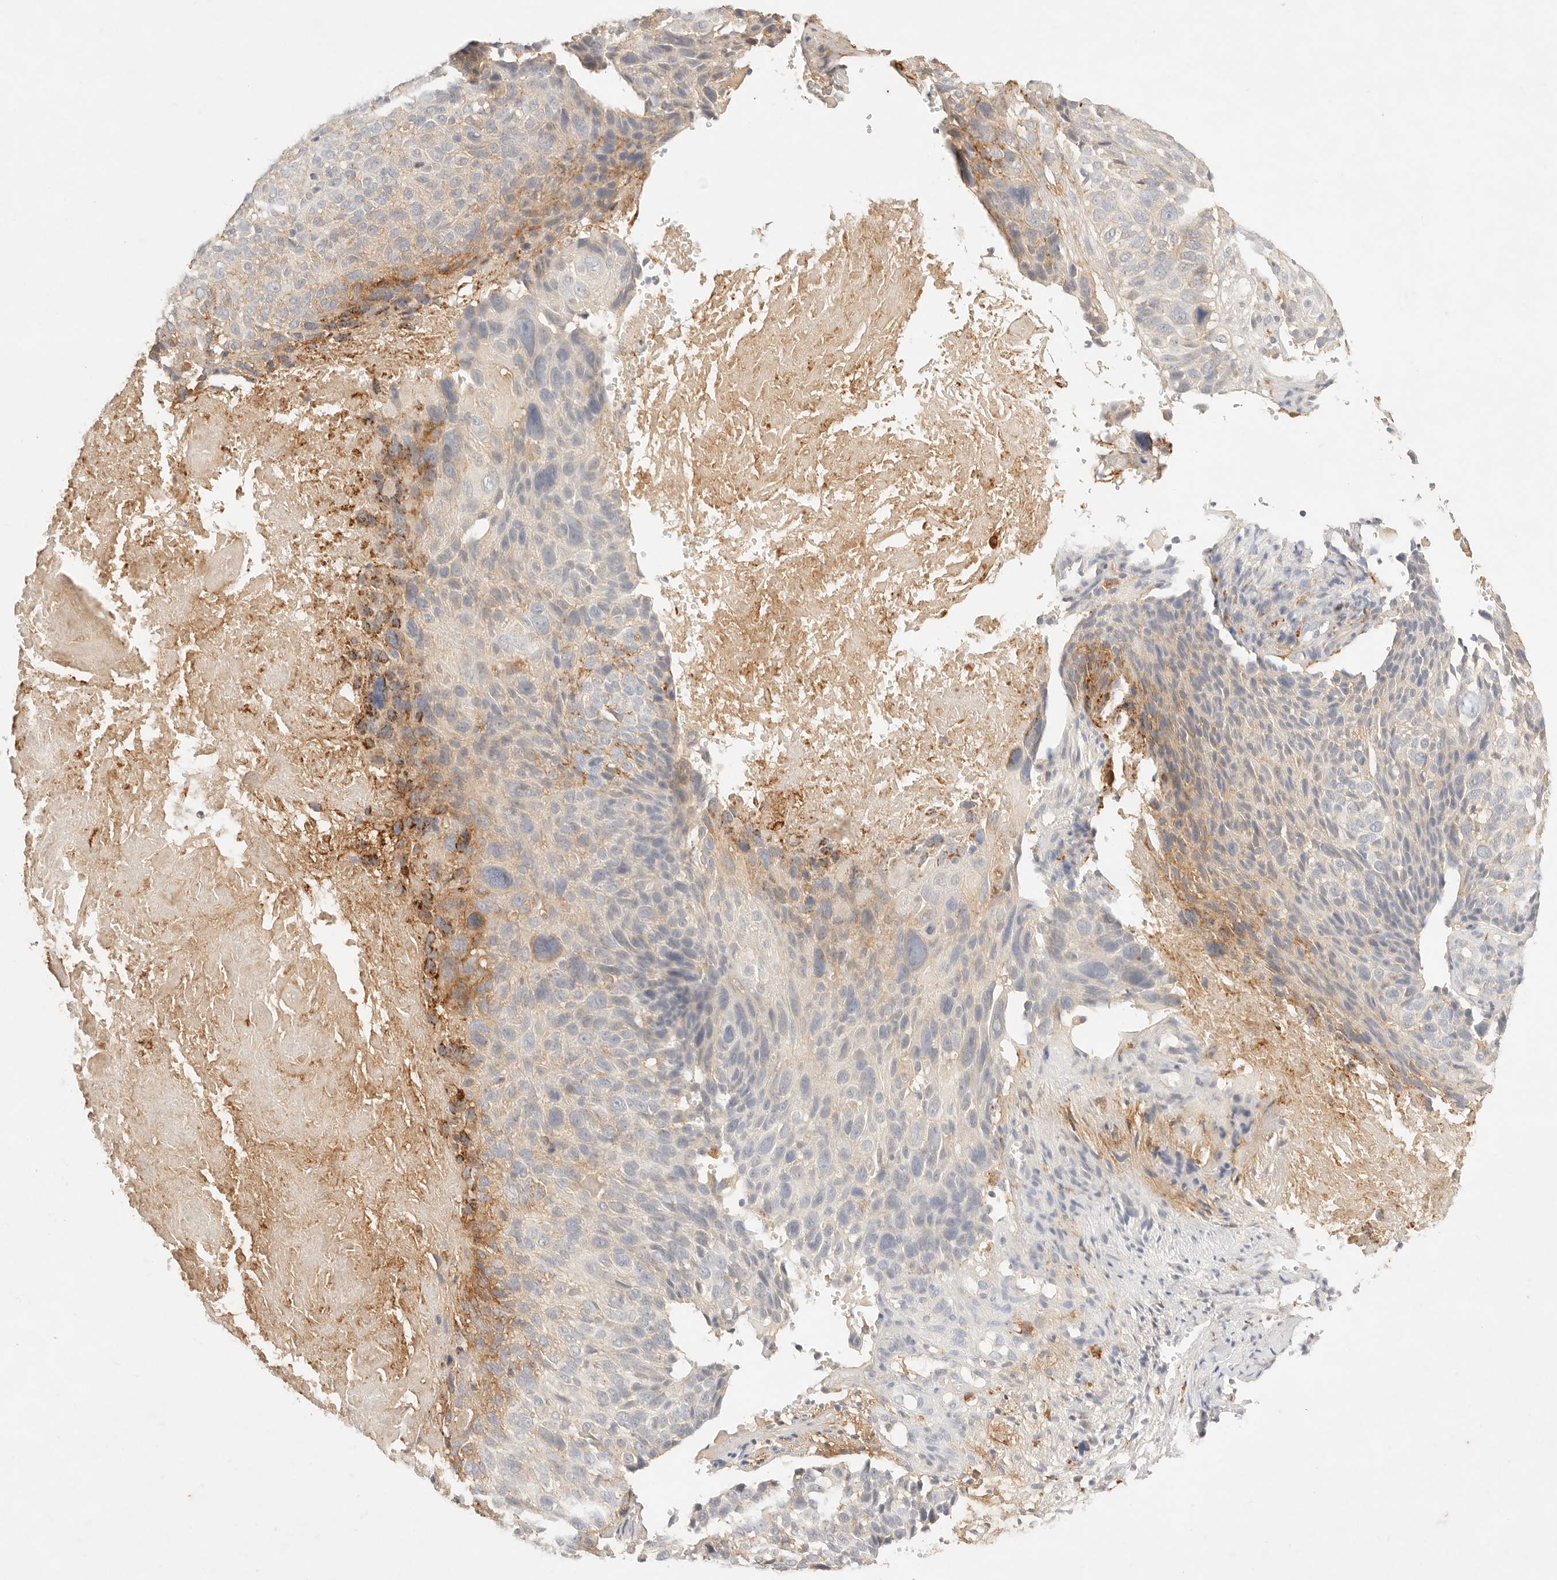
{"staining": {"intensity": "moderate", "quantity": "<25%", "location": "cytoplasmic/membranous"}, "tissue": "cervical cancer", "cell_type": "Tumor cells", "image_type": "cancer", "snomed": [{"axis": "morphology", "description": "Squamous cell carcinoma, NOS"}, {"axis": "topography", "description": "Cervix"}], "caption": "Brown immunohistochemical staining in human cervical squamous cell carcinoma shows moderate cytoplasmic/membranous staining in about <25% of tumor cells.", "gene": "HK2", "patient": {"sex": "female", "age": 74}}